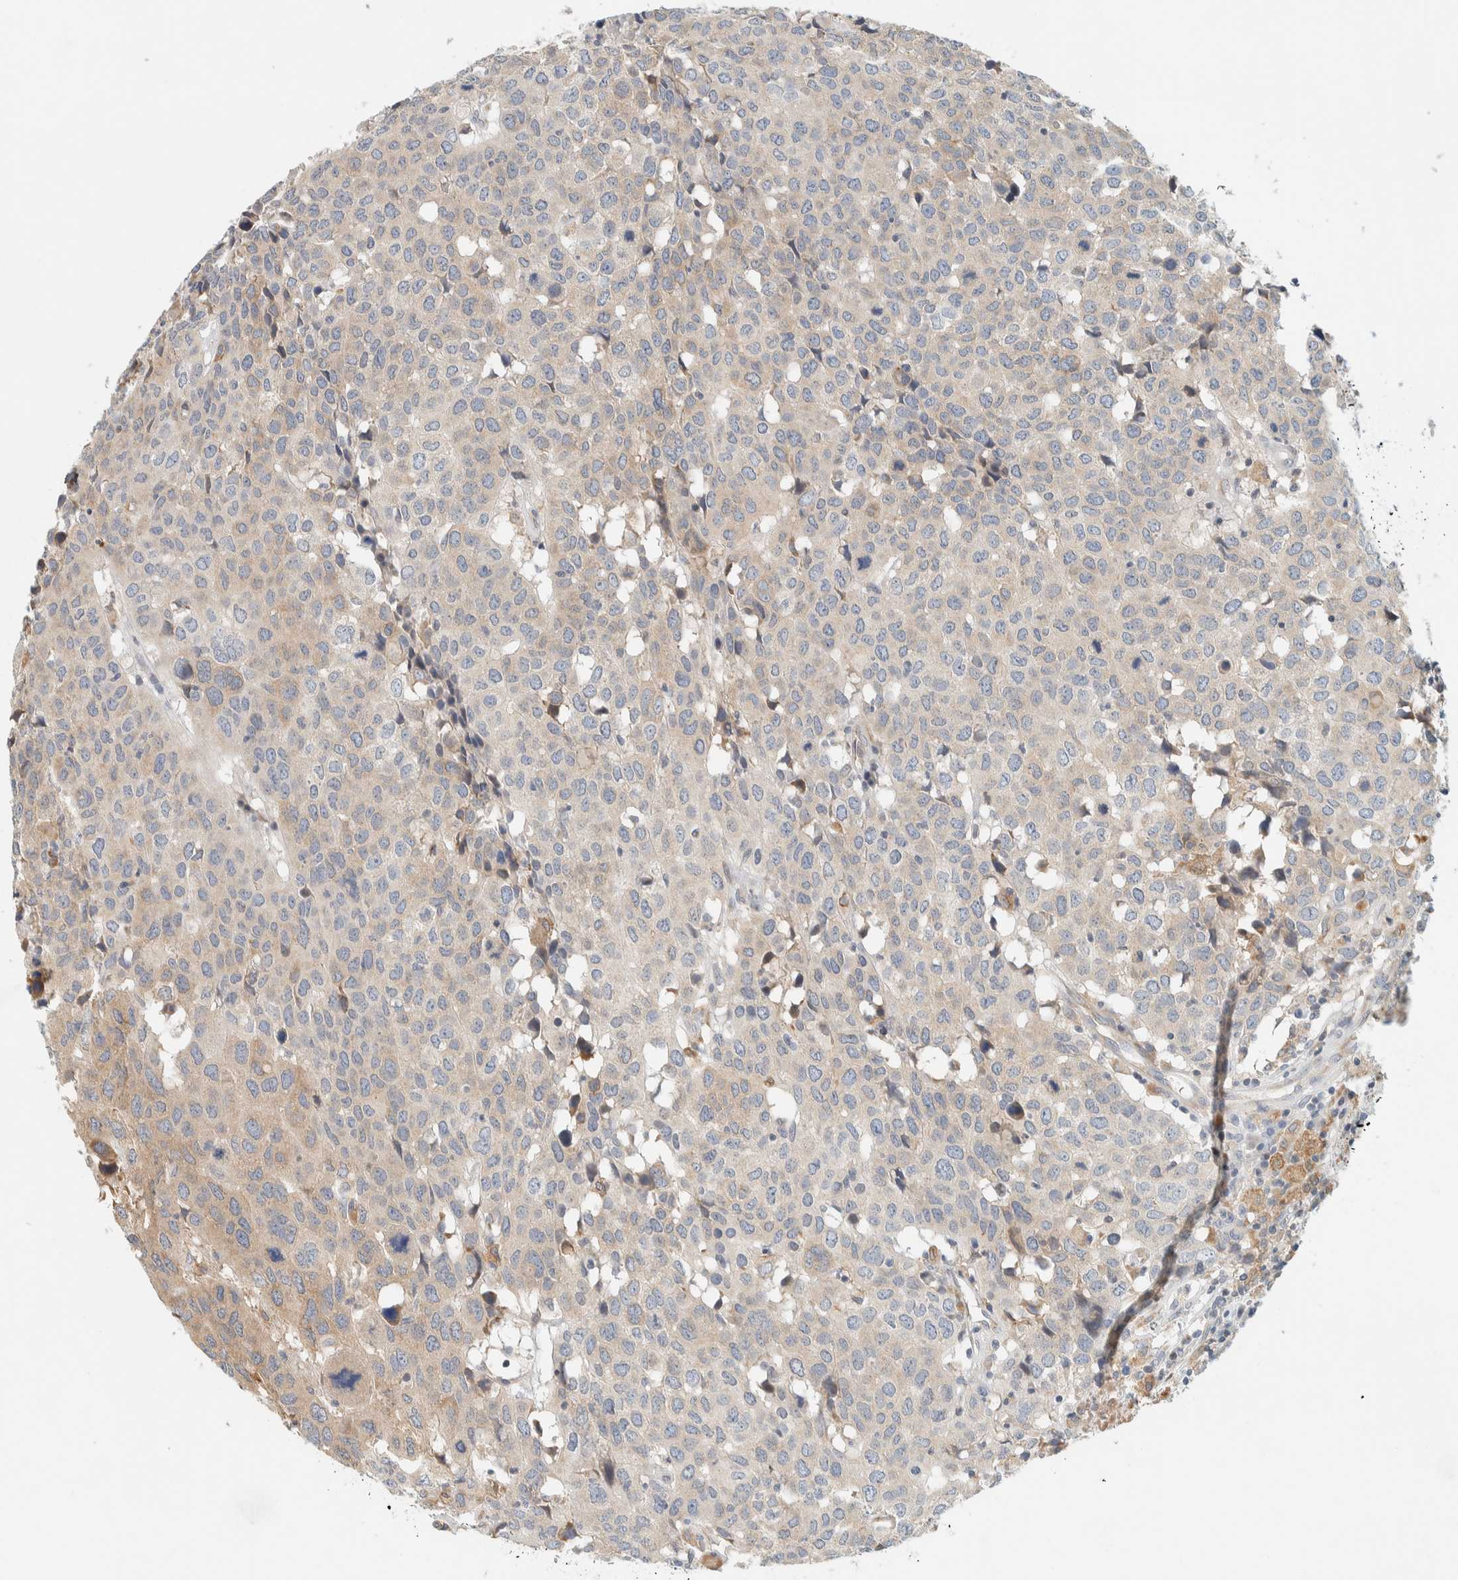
{"staining": {"intensity": "weak", "quantity": "<25%", "location": "cytoplasmic/membranous"}, "tissue": "head and neck cancer", "cell_type": "Tumor cells", "image_type": "cancer", "snomed": [{"axis": "morphology", "description": "Squamous cell carcinoma, NOS"}, {"axis": "topography", "description": "Head-Neck"}], "caption": "An immunohistochemistry (IHC) micrograph of head and neck cancer (squamous cell carcinoma) is shown. There is no staining in tumor cells of head and neck cancer (squamous cell carcinoma).", "gene": "SUMF2", "patient": {"sex": "male", "age": 66}}